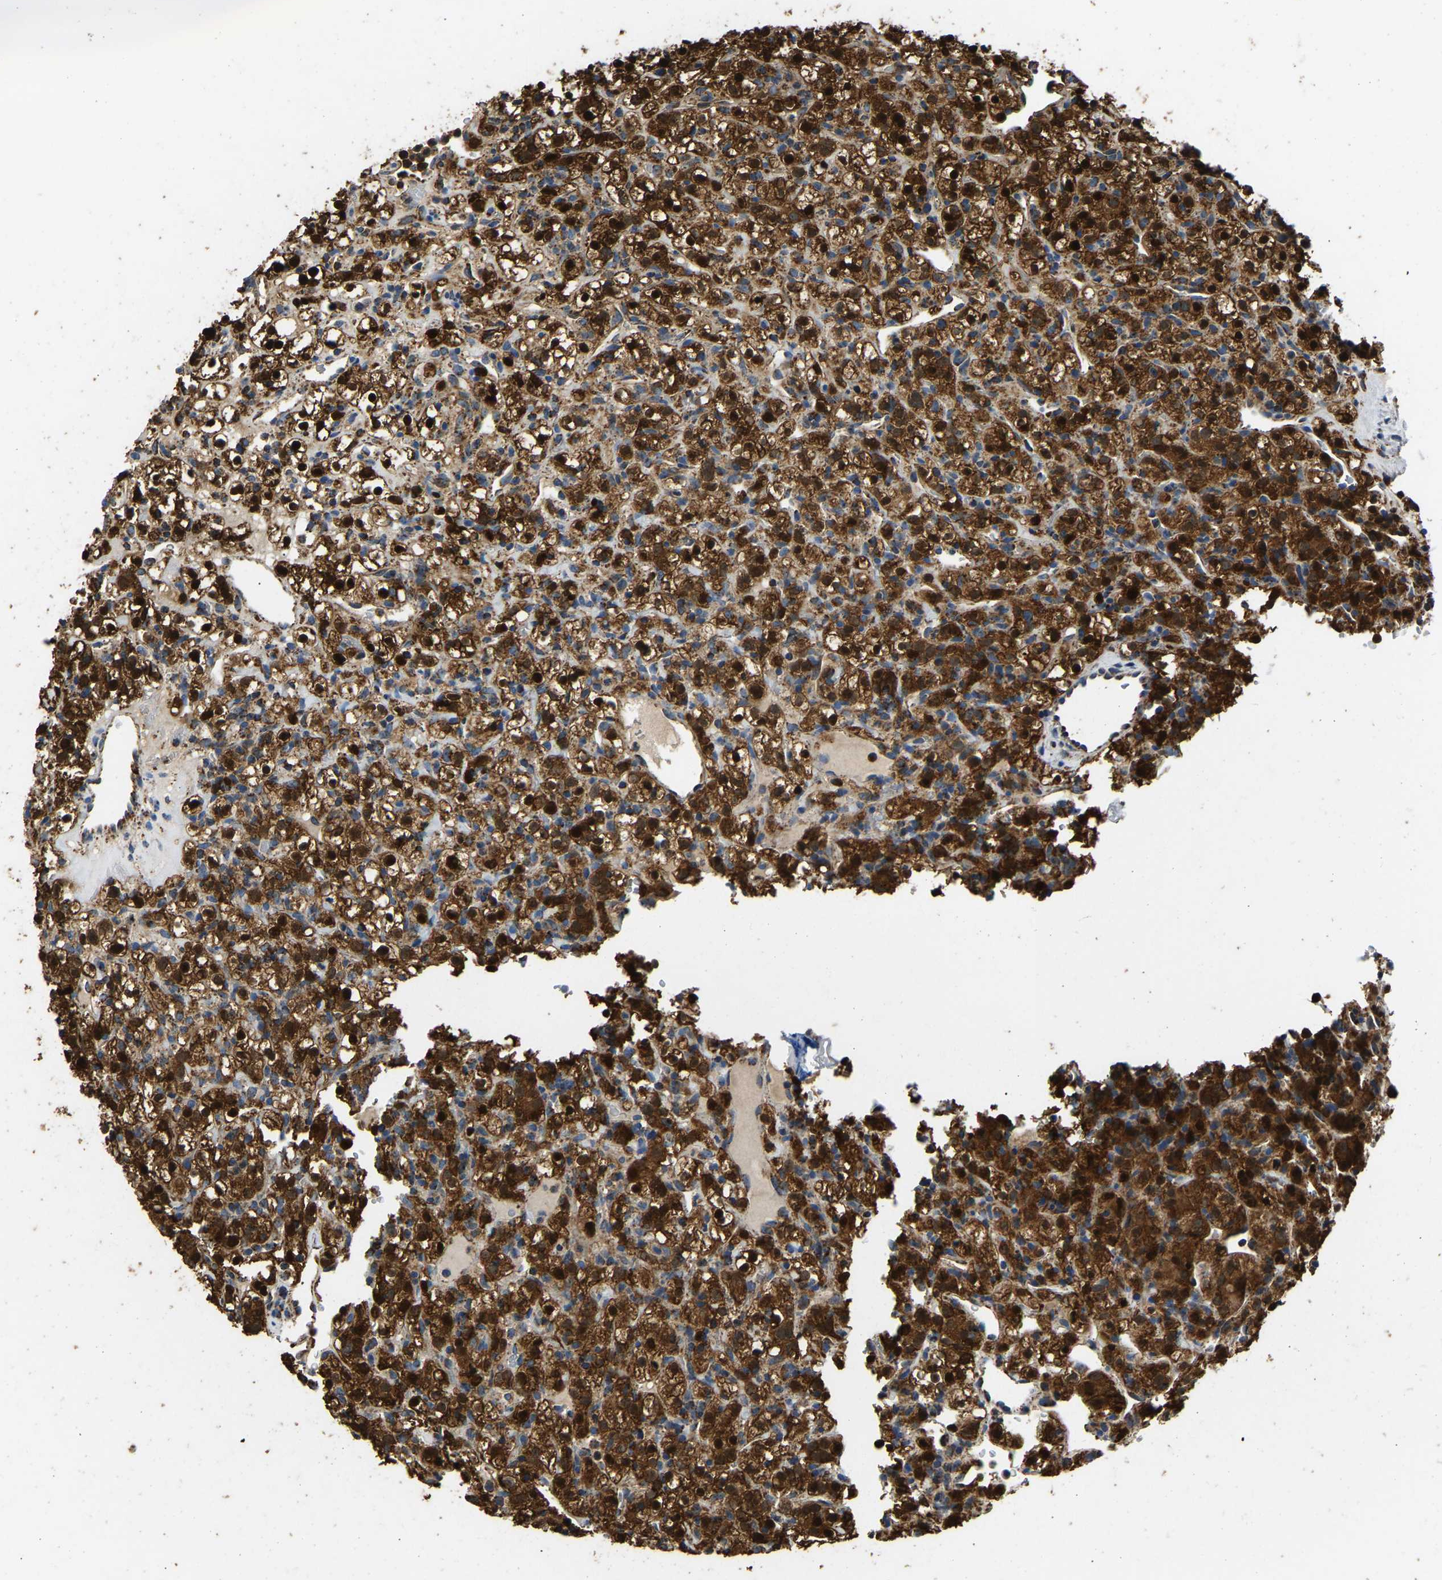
{"staining": {"intensity": "strong", "quantity": ">75%", "location": "cytoplasmic/membranous,nuclear"}, "tissue": "renal cancer", "cell_type": "Tumor cells", "image_type": "cancer", "snomed": [{"axis": "morphology", "description": "Normal tissue, NOS"}, {"axis": "morphology", "description": "Adenocarcinoma, NOS"}, {"axis": "topography", "description": "Kidney"}], "caption": "Human renal cancer stained with a brown dye displays strong cytoplasmic/membranous and nuclear positive staining in about >75% of tumor cells.", "gene": "TUFM", "patient": {"sex": "female", "age": 72}}